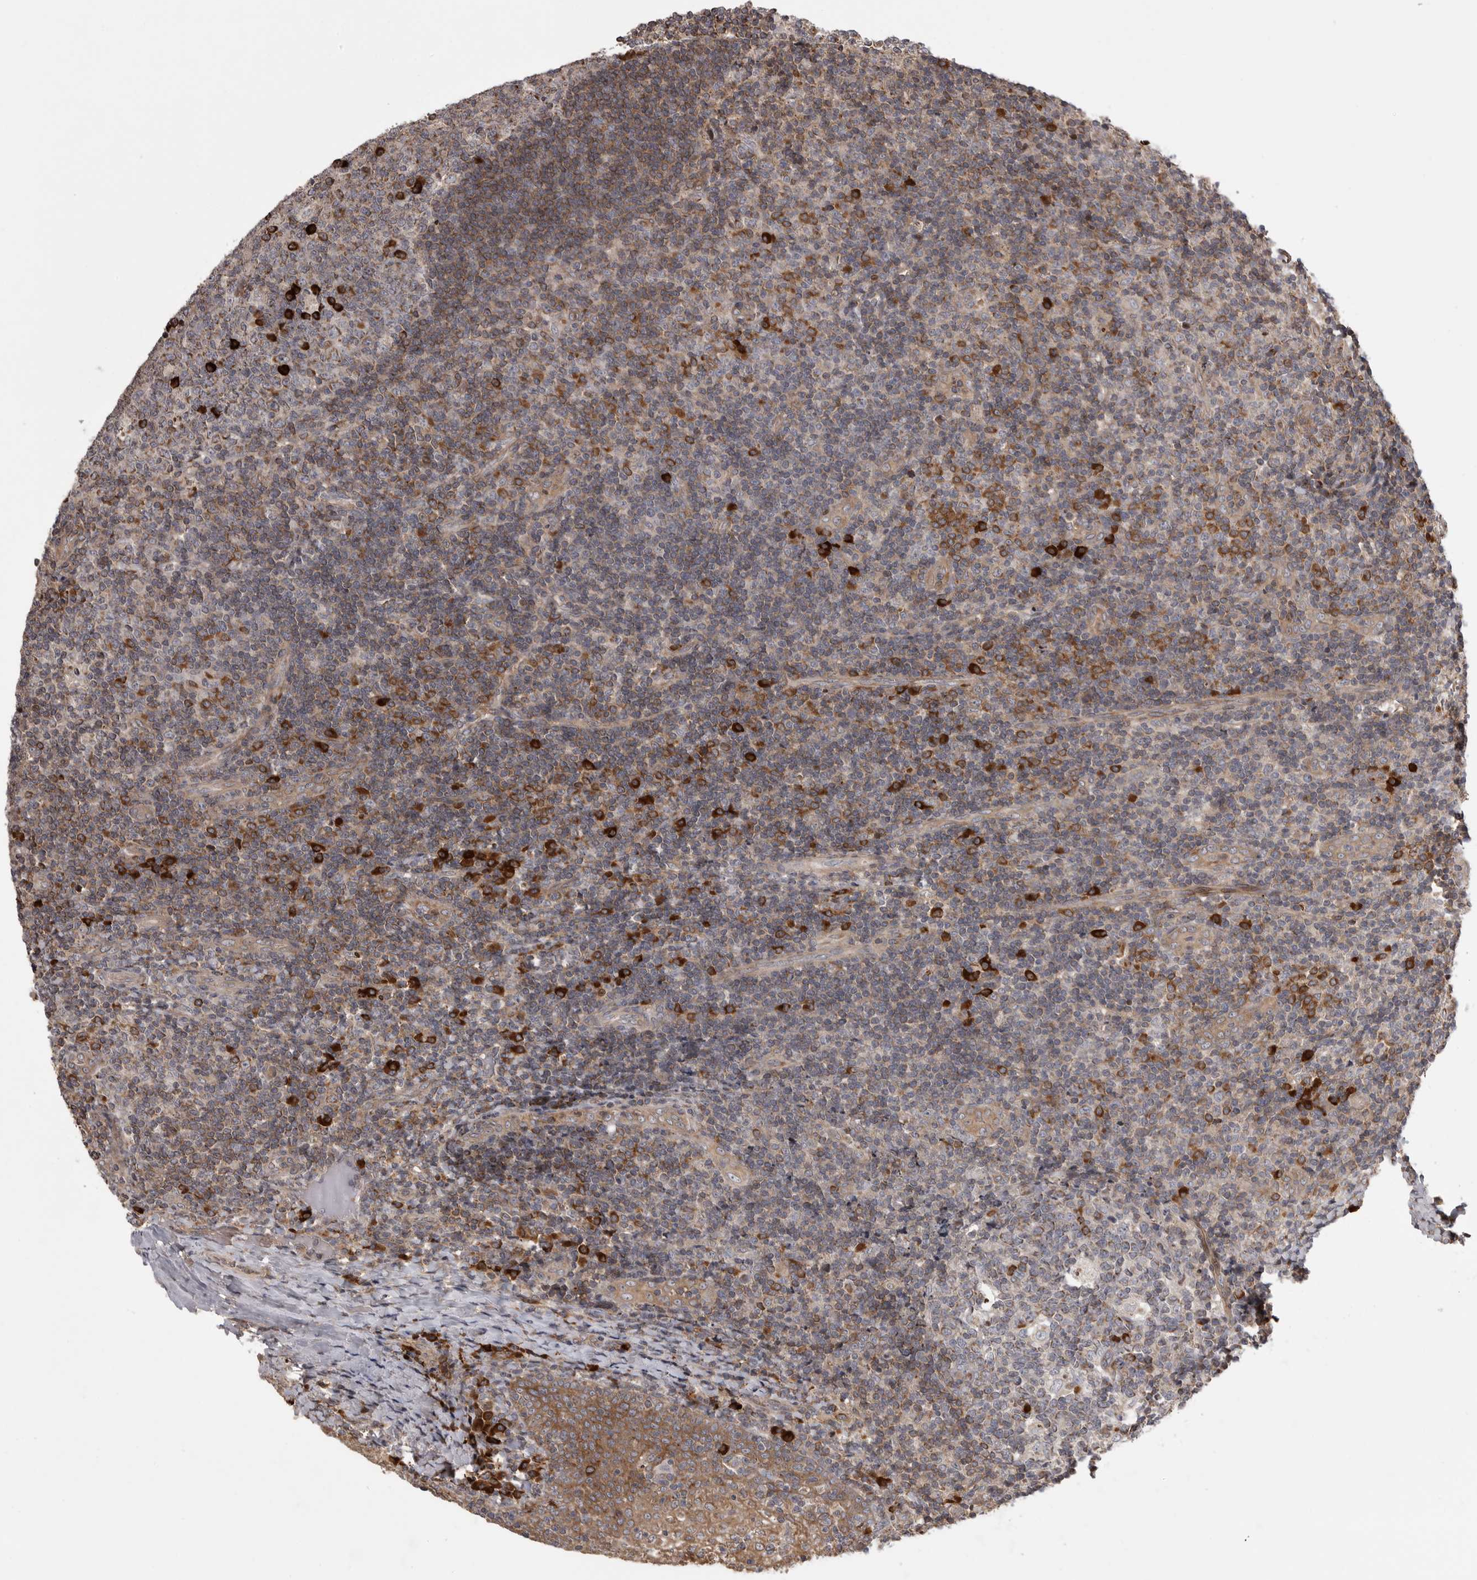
{"staining": {"intensity": "strong", "quantity": "25%-75%", "location": "cytoplasmic/membranous"}, "tissue": "tonsil", "cell_type": "Germinal center cells", "image_type": "normal", "snomed": [{"axis": "morphology", "description": "Normal tissue, NOS"}, {"axis": "topography", "description": "Tonsil"}], "caption": "A photomicrograph of human tonsil stained for a protein shows strong cytoplasmic/membranous brown staining in germinal center cells. (DAB IHC with brightfield microscopy, high magnification).", "gene": "OXR1", "patient": {"sex": "female", "age": 19}}